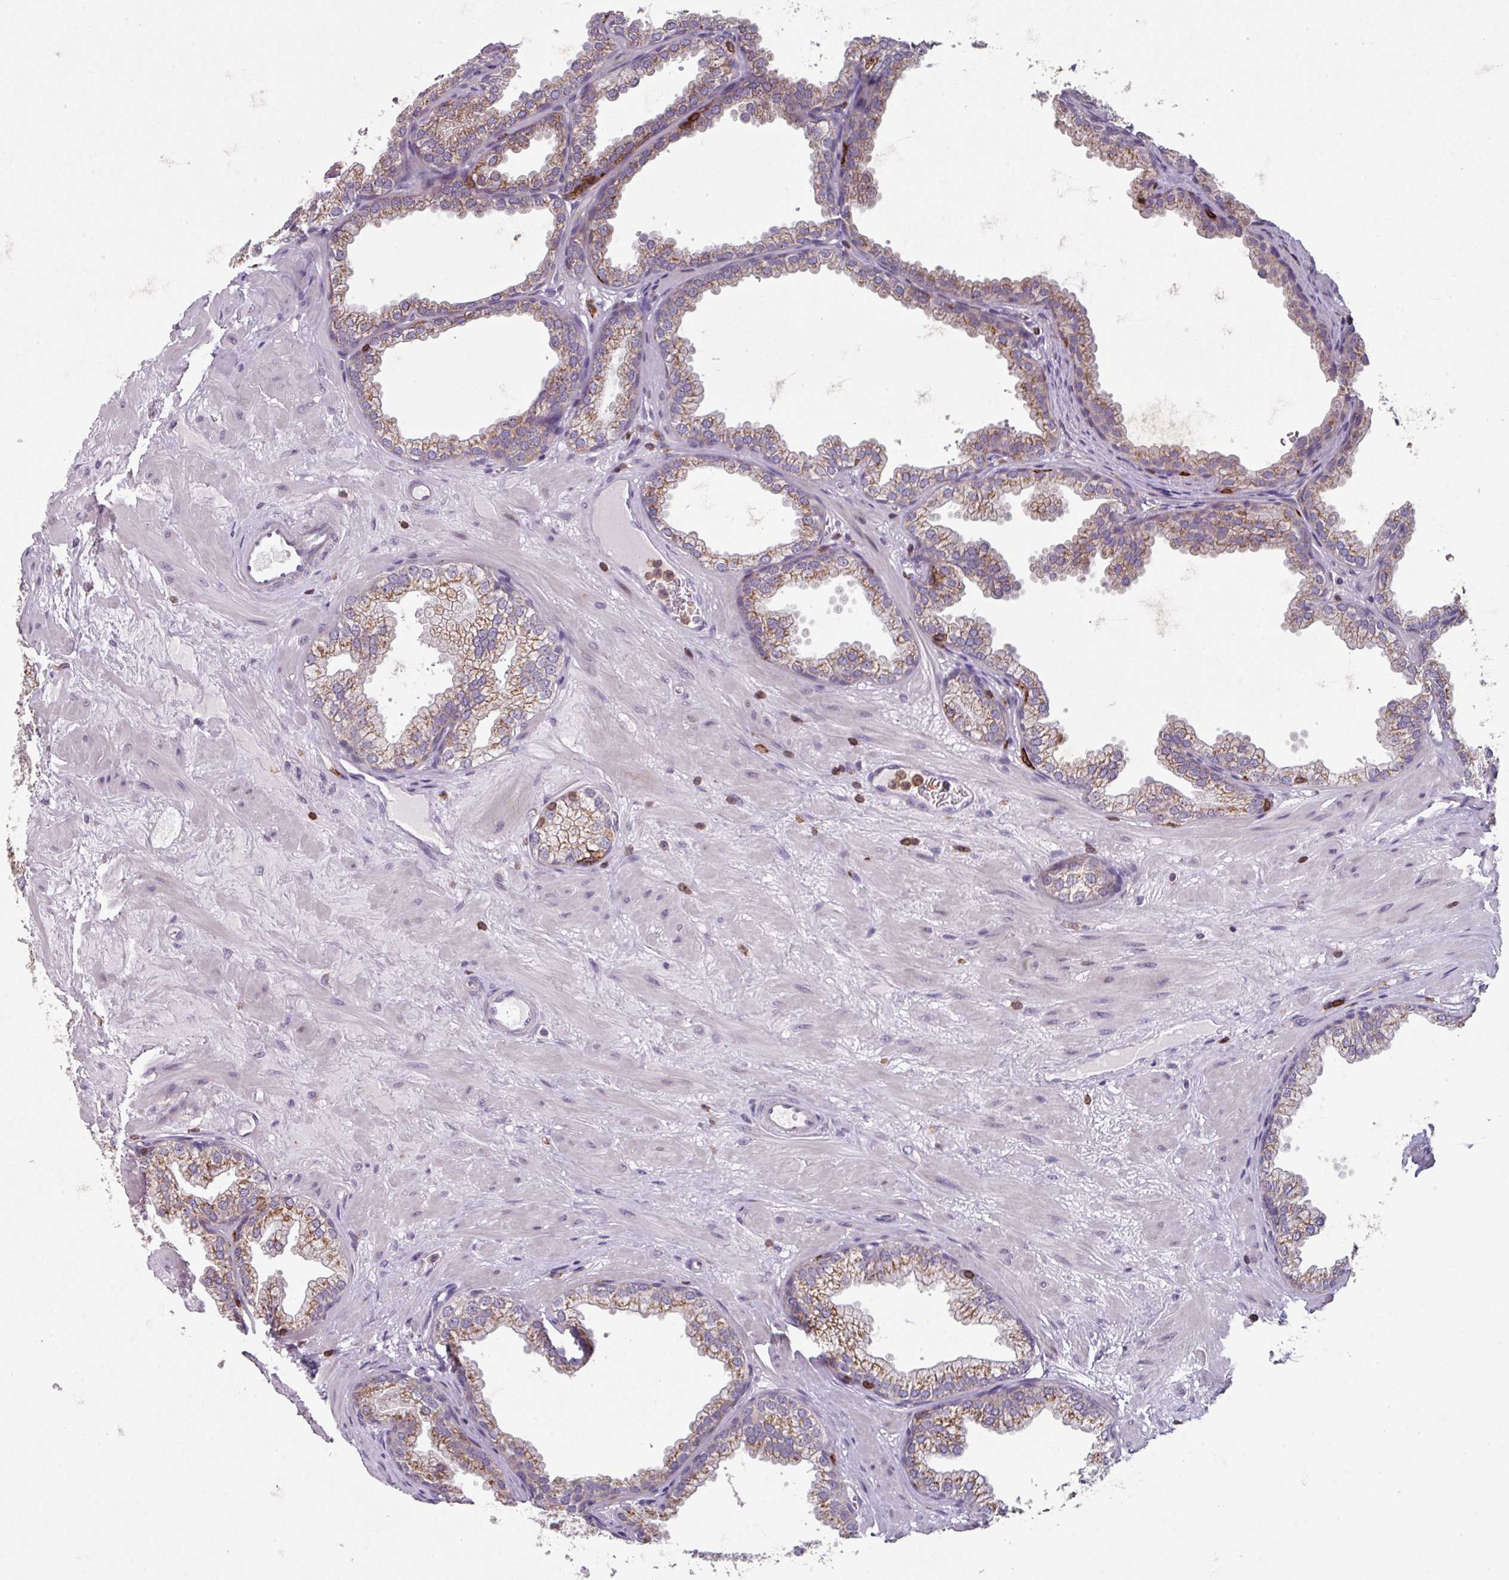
{"staining": {"intensity": "moderate", "quantity": ">75%", "location": "cytoplasmic/membranous"}, "tissue": "prostate", "cell_type": "Glandular cells", "image_type": "normal", "snomed": [{"axis": "morphology", "description": "Normal tissue, NOS"}, {"axis": "topography", "description": "Prostate"}], "caption": "Prostate stained with immunohistochemistry shows moderate cytoplasmic/membranous expression in approximately >75% of glandular cells.", "gene": "NEDD9", "patient": {"sex": "male", "age": 37}}